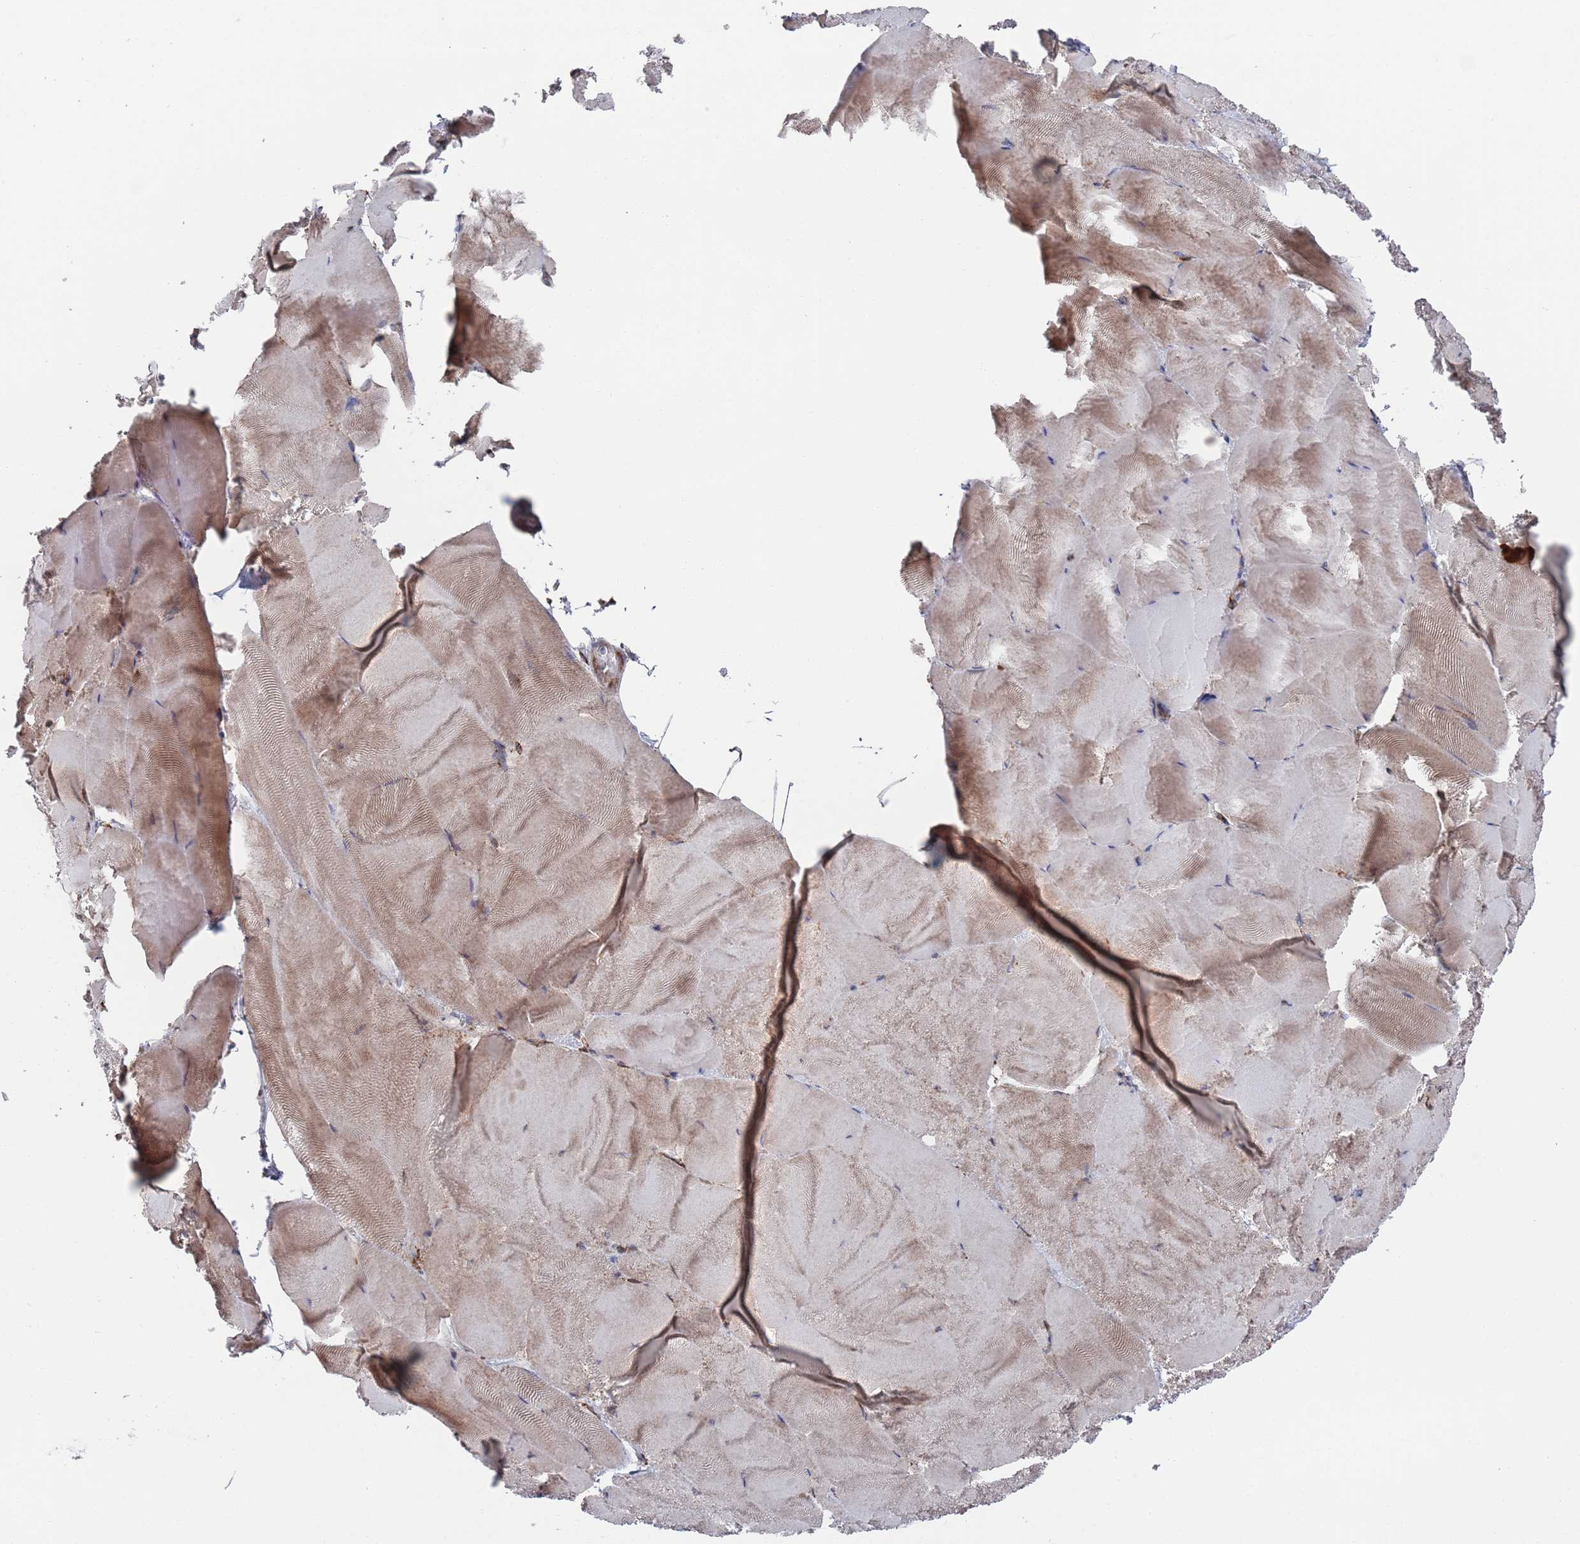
{"staining": {"intensity": "weak", "quantity": "25%-75%", "location": "cytoplasmic/membranous"}, "tissue": "skeletal muscle", "cell_type": "Myocytes", "image_type": "normal", "snomed": [{"axis": "morphology", "description": "Normal tissue, NOS"}, {"axis": "topography", "description": "Skeletal muscle"}], "caption": "A brown stain shows weak cytoplasmic/membranous staining of a protein in myocytes of benign human skeletal muscle. Nuclei are stained in blue.", "gene": "CCDC106", "patient": {"sex": "female", "age": 64}}